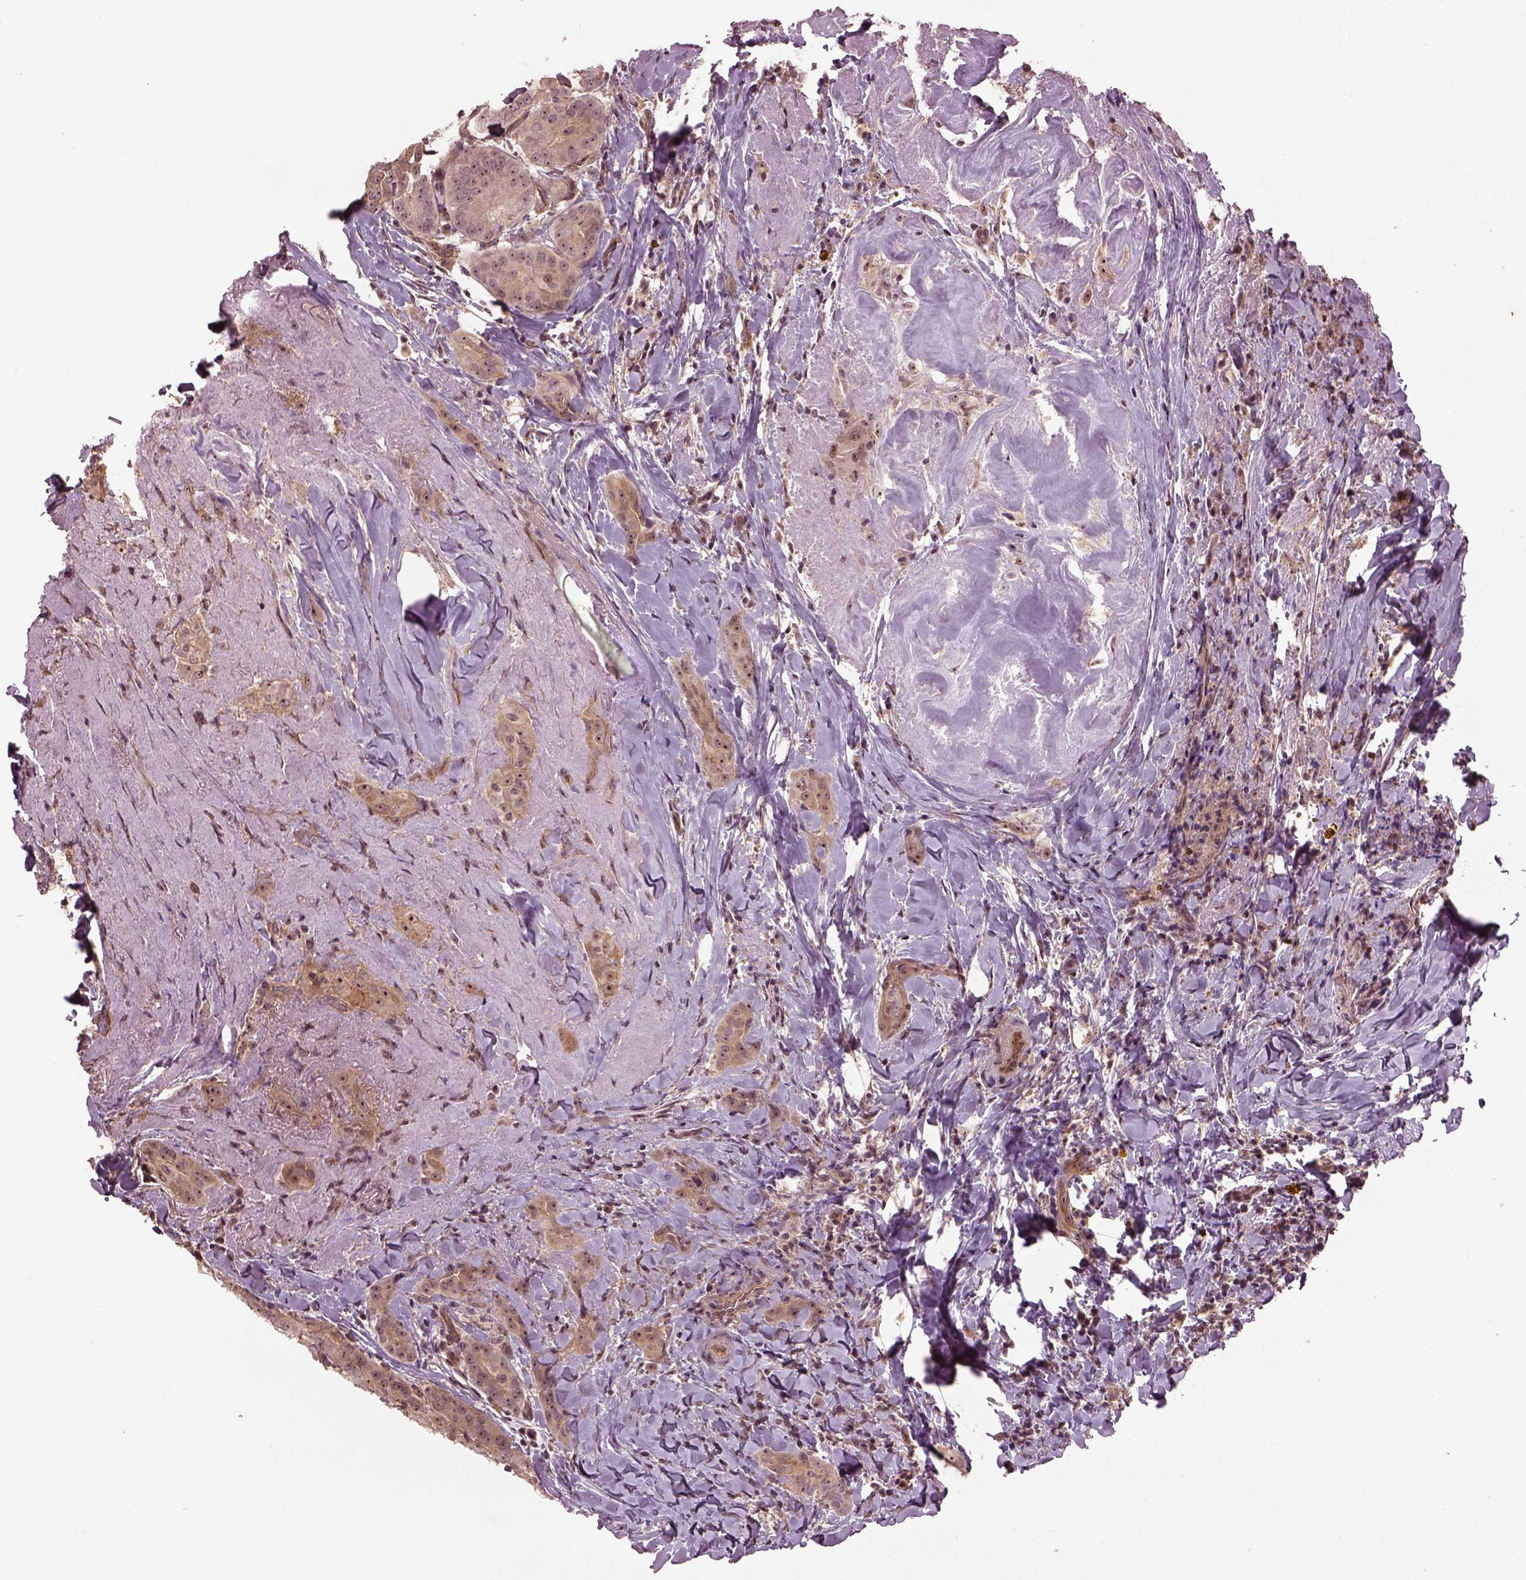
{"staining": {"intensity": "moderate", "quantity": "<25%", "location": "cytoplasmic/membranous,nuclear"}, "tissue": "thyroid cancer", "cell_type": "Tumor cells", "image_type": "cancer", "snomed": [{"axis": "morphology", "description": "Papillary adenocarcinoma, NOS"}, {"axis": "morphology", "description": "Papillary adenoma metastatic"}, {"axis": "topography", "description": "Thyroid gland"}], "caption": "A low amount of moderate cytoplasmic/membranous and nuclear expression is seen in approximately <25% of tumor cells in papillary adenocarcinoma (thyroid) tissue. The protein is shown in brown color, while the nuclei are stained blue.", "gene": "GNRH1", "patient": {"sex": "female", "age": 50}}